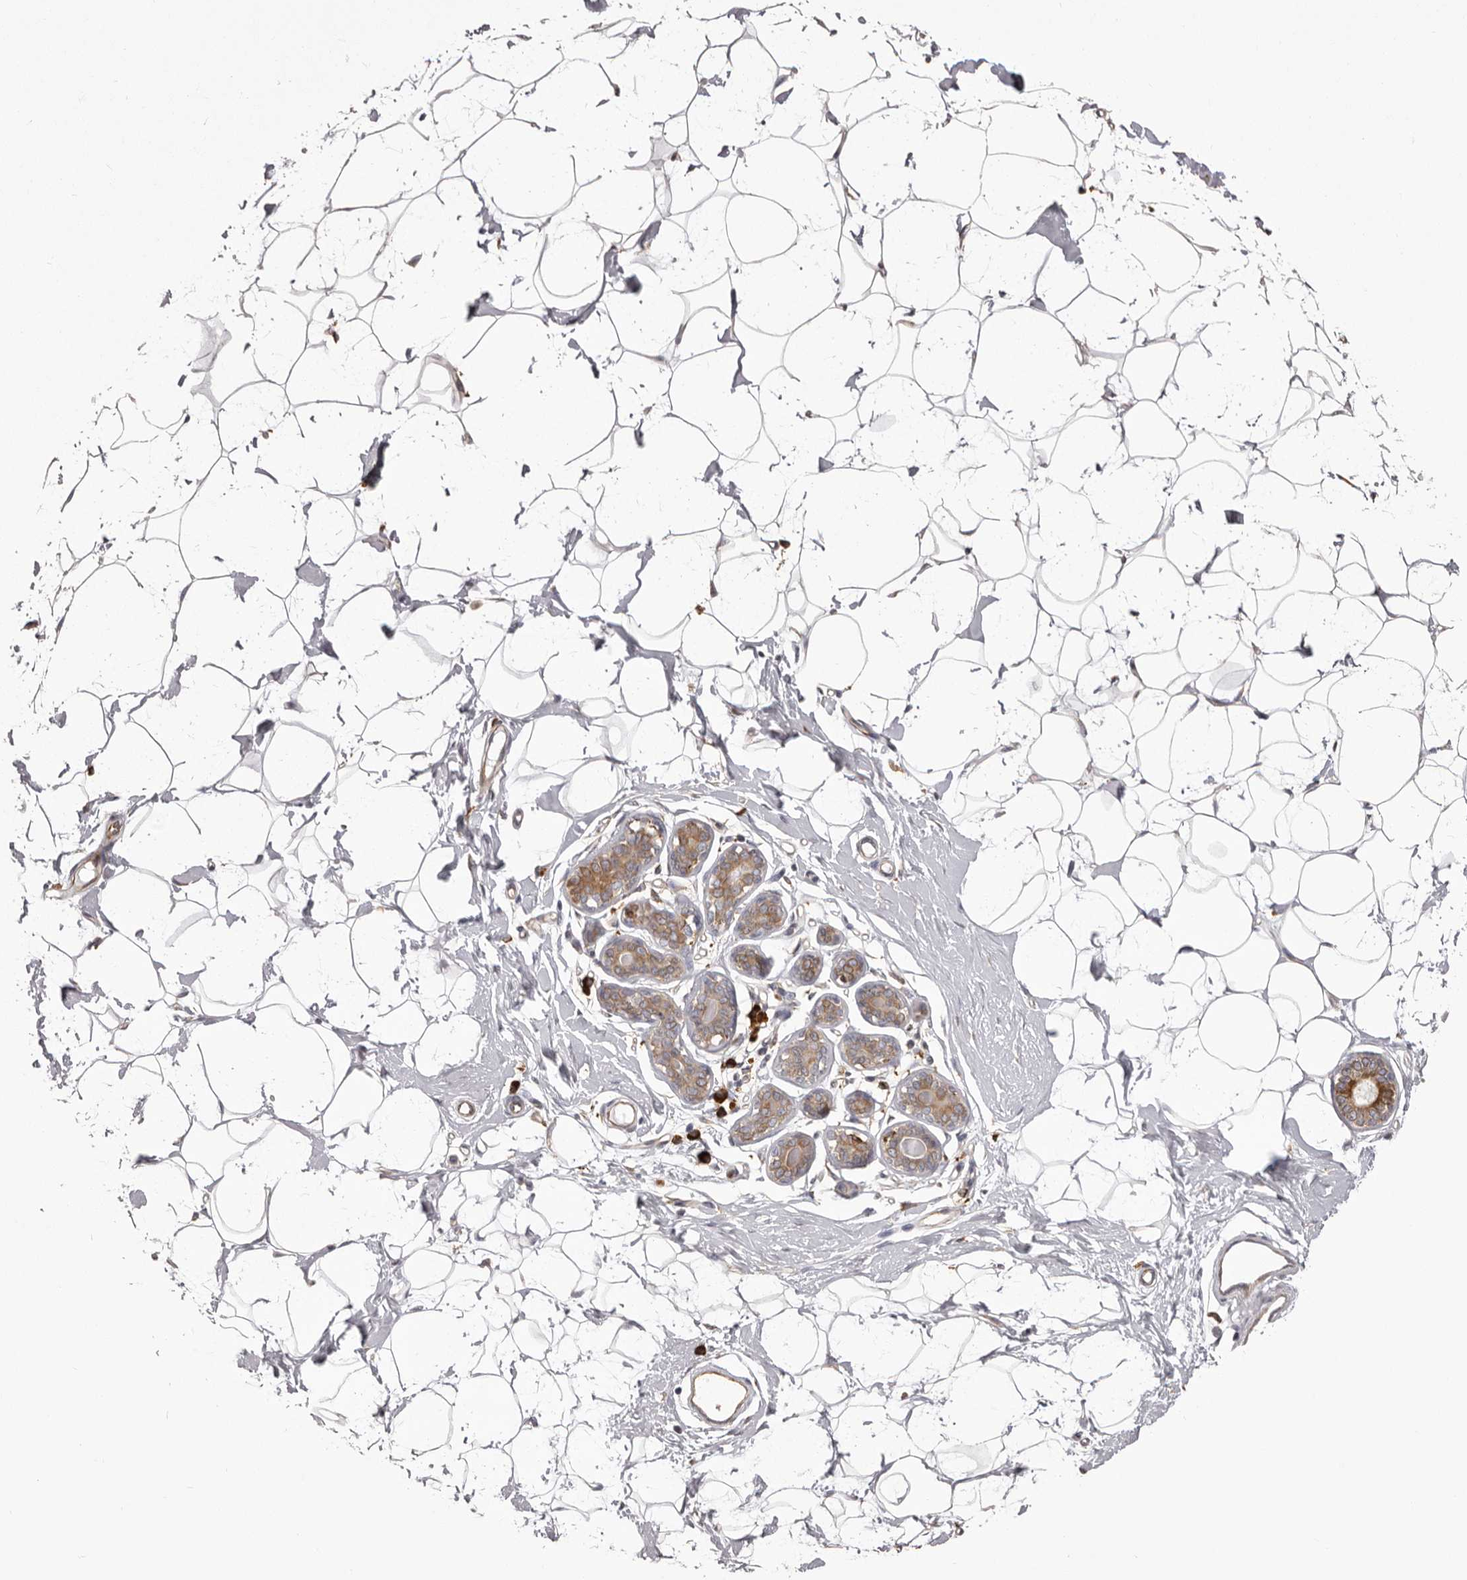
{"staining": {"intensity": "negative", "quantity": "none", "location": "none"}, "tissue": "adipose tissue", "cell_type": "Adipocytes", "image_type": "normal", "snomed": [{"axis": "morphology", "description": "Normal tissue, NOS"}, {"axis": "topography", "description": "Breast"}], "caption": "Immunohistochemistry of unremarkable human adipose tissue demonstrates no staining in adipocytes. (Brightfield microscopy of DAB (3,3'-diaminobenzidine) immunohistochemistry (IHC) at high magnification).", "gene": "QRSL1", "patient": {"sex": "female", "age": 23}}